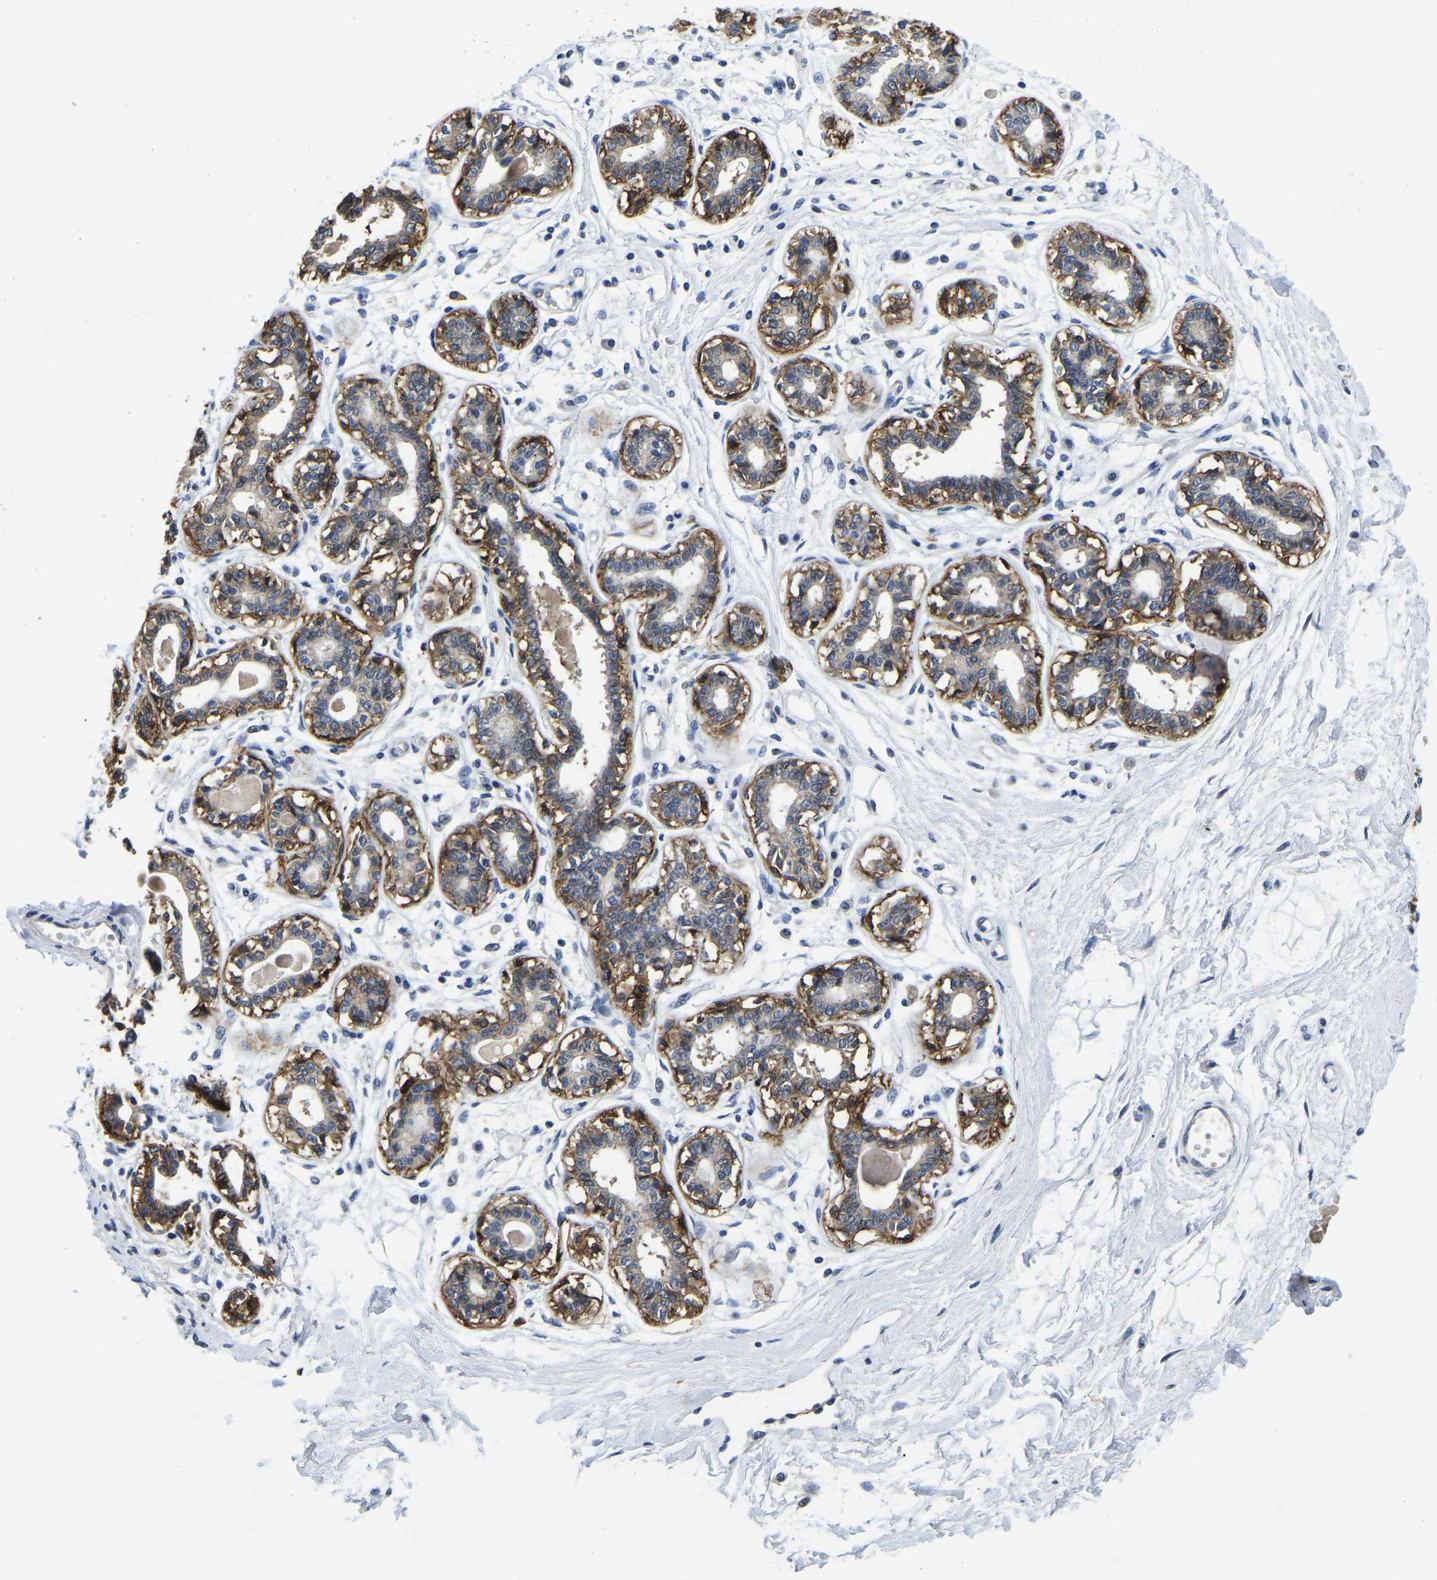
{"staining": {"intensity": "negative", "quantity": "none", "location": "none"}, "tissue": "breast", "cell_type": "Adipocytes", "image_type": "normal", "snomed": [{"axis": "morphology", "description": "Normal tissue, NOS"}, {"axis": "topography", "description": "Breast"}], "caption": "The photomicrograph demonstrates no significant staining in adipocytes of breast.", "gene": "ITGA2", "patient": {"sex": "female", "age": 45}}